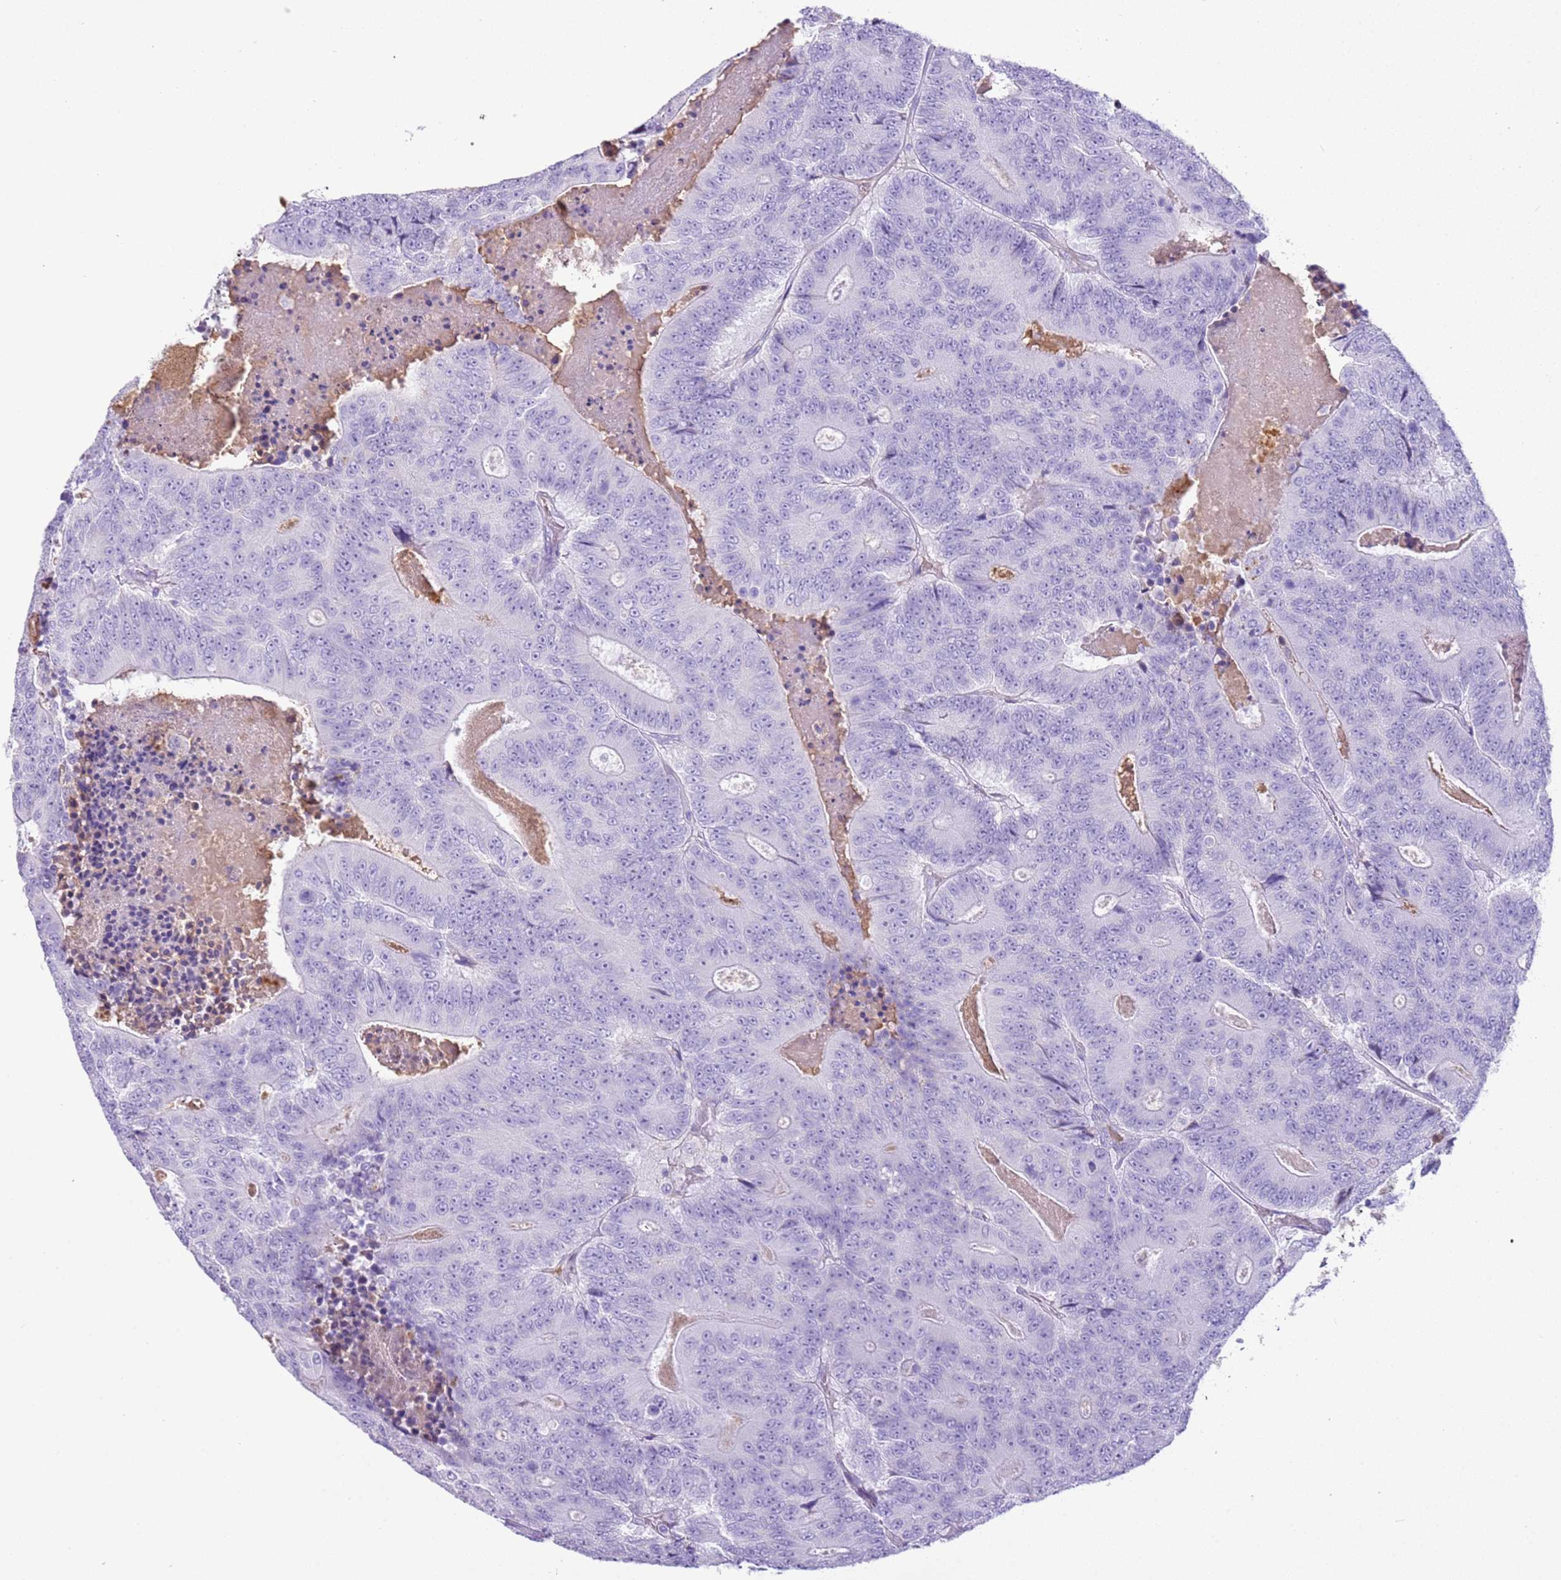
{"staining": {"intensity": "negative", "quantity": "none", "location": "none"}, "tissue": "colorectal cancer", "cell_type": "Tumor cells", "image_type": "cancer", "snomed": [{"axis": "morphology", "description": "Adenocarcinoma, NOS"}, {"axis": "topography", "description": "Colon"}], "caption": "An image of human adenocarcinoma (colorectal) is negative for staining in tumor cells.", "gene": "IGKV3D-11", "patient": {"sex": "male", "age": 83}}